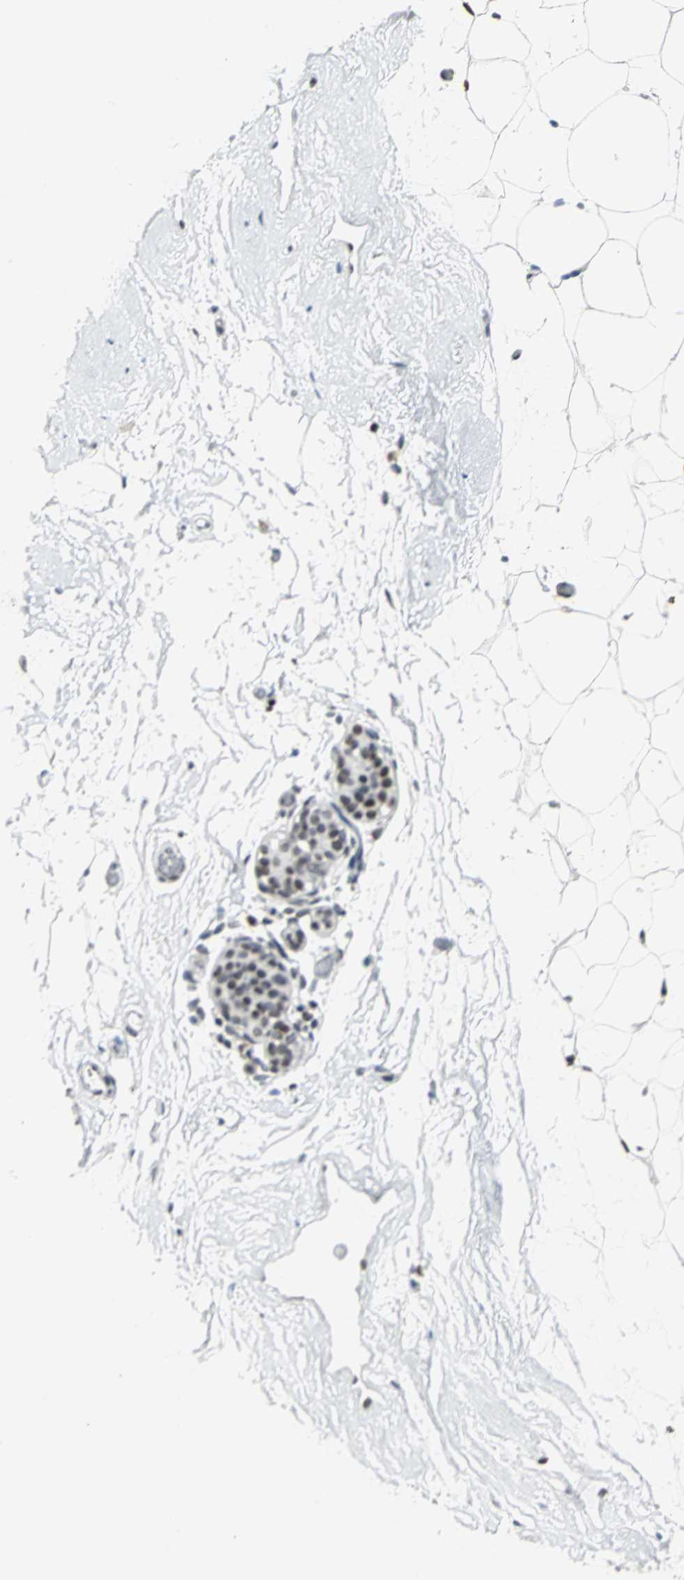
{"staining": {"intensity": "negative", "quantity": "none", "location": "none"}, "tissue": "breast", "cell_type": "Adipocytes", "image_type": "normal", "snomed": [{"axis": "morphology", "description": "Normal tissue, NOS"}, {"axis": "topography", "description": "Breast"}], "caption": "A high-resolution histopathology image shows immunohistochemistry (IHC) staining of unremarkable breast, which reveals no significant expression in adipocytes.", "gene": "HNRNPD", "patient": {"sex": "female", "age": 75}}